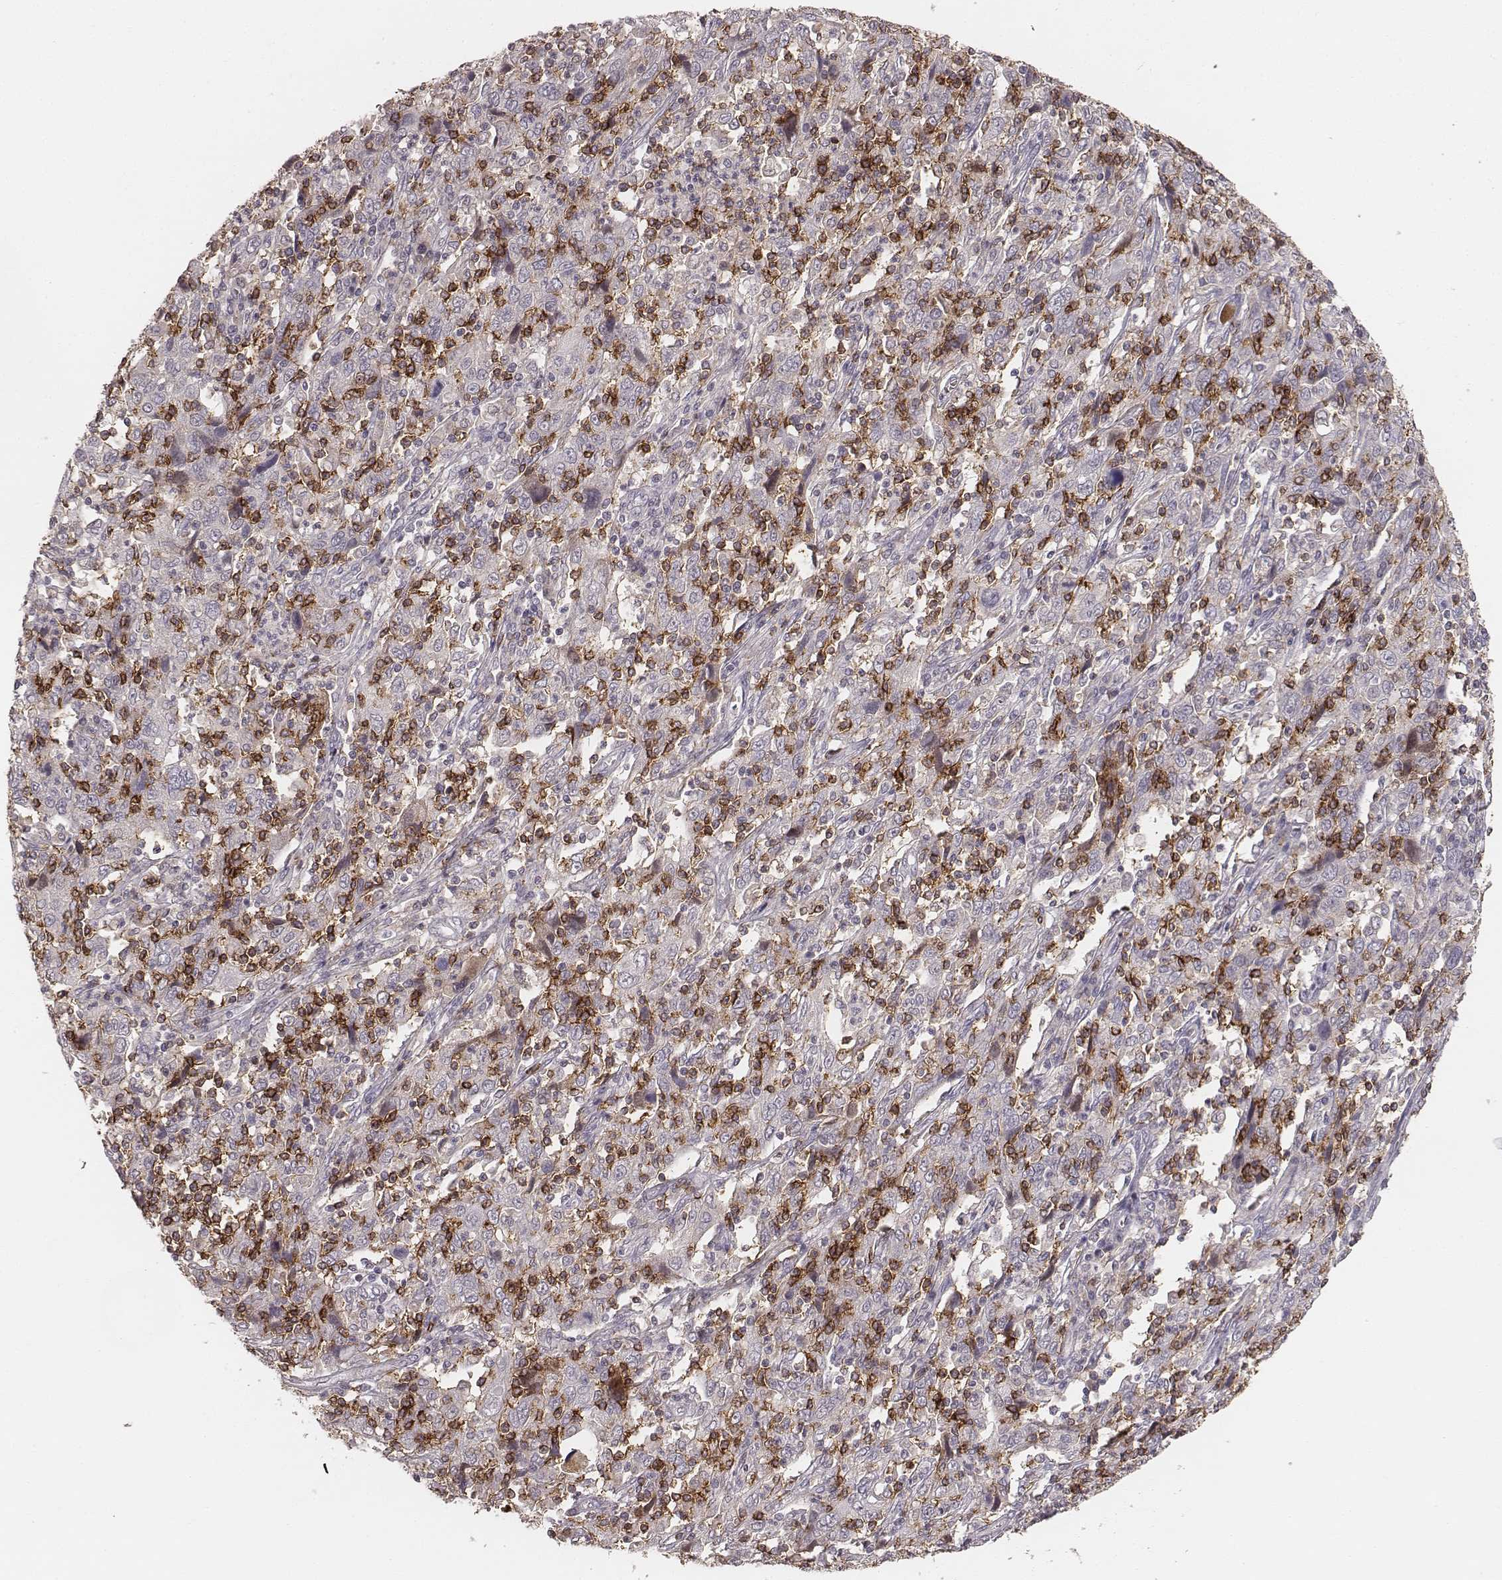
{"staining": {"intensity": "negative", "quantity": "none", "location": "none"}, "tissue": "cervical cancer", "cell_type": "Tumor cells", "image_type": "cancer", "snomed": [{"axis": "morphology", "description": "Squamous cell carcinoma, NOS"}, {"axis": "topography", "description": "Cervix"}], "caption": "The IHC image has no significant expression in tumor cells of cervical cancer (squamous cell carcinoma) tissue.", "gene": "CD8A", "patient": {"sex": "female", "age": 46}}